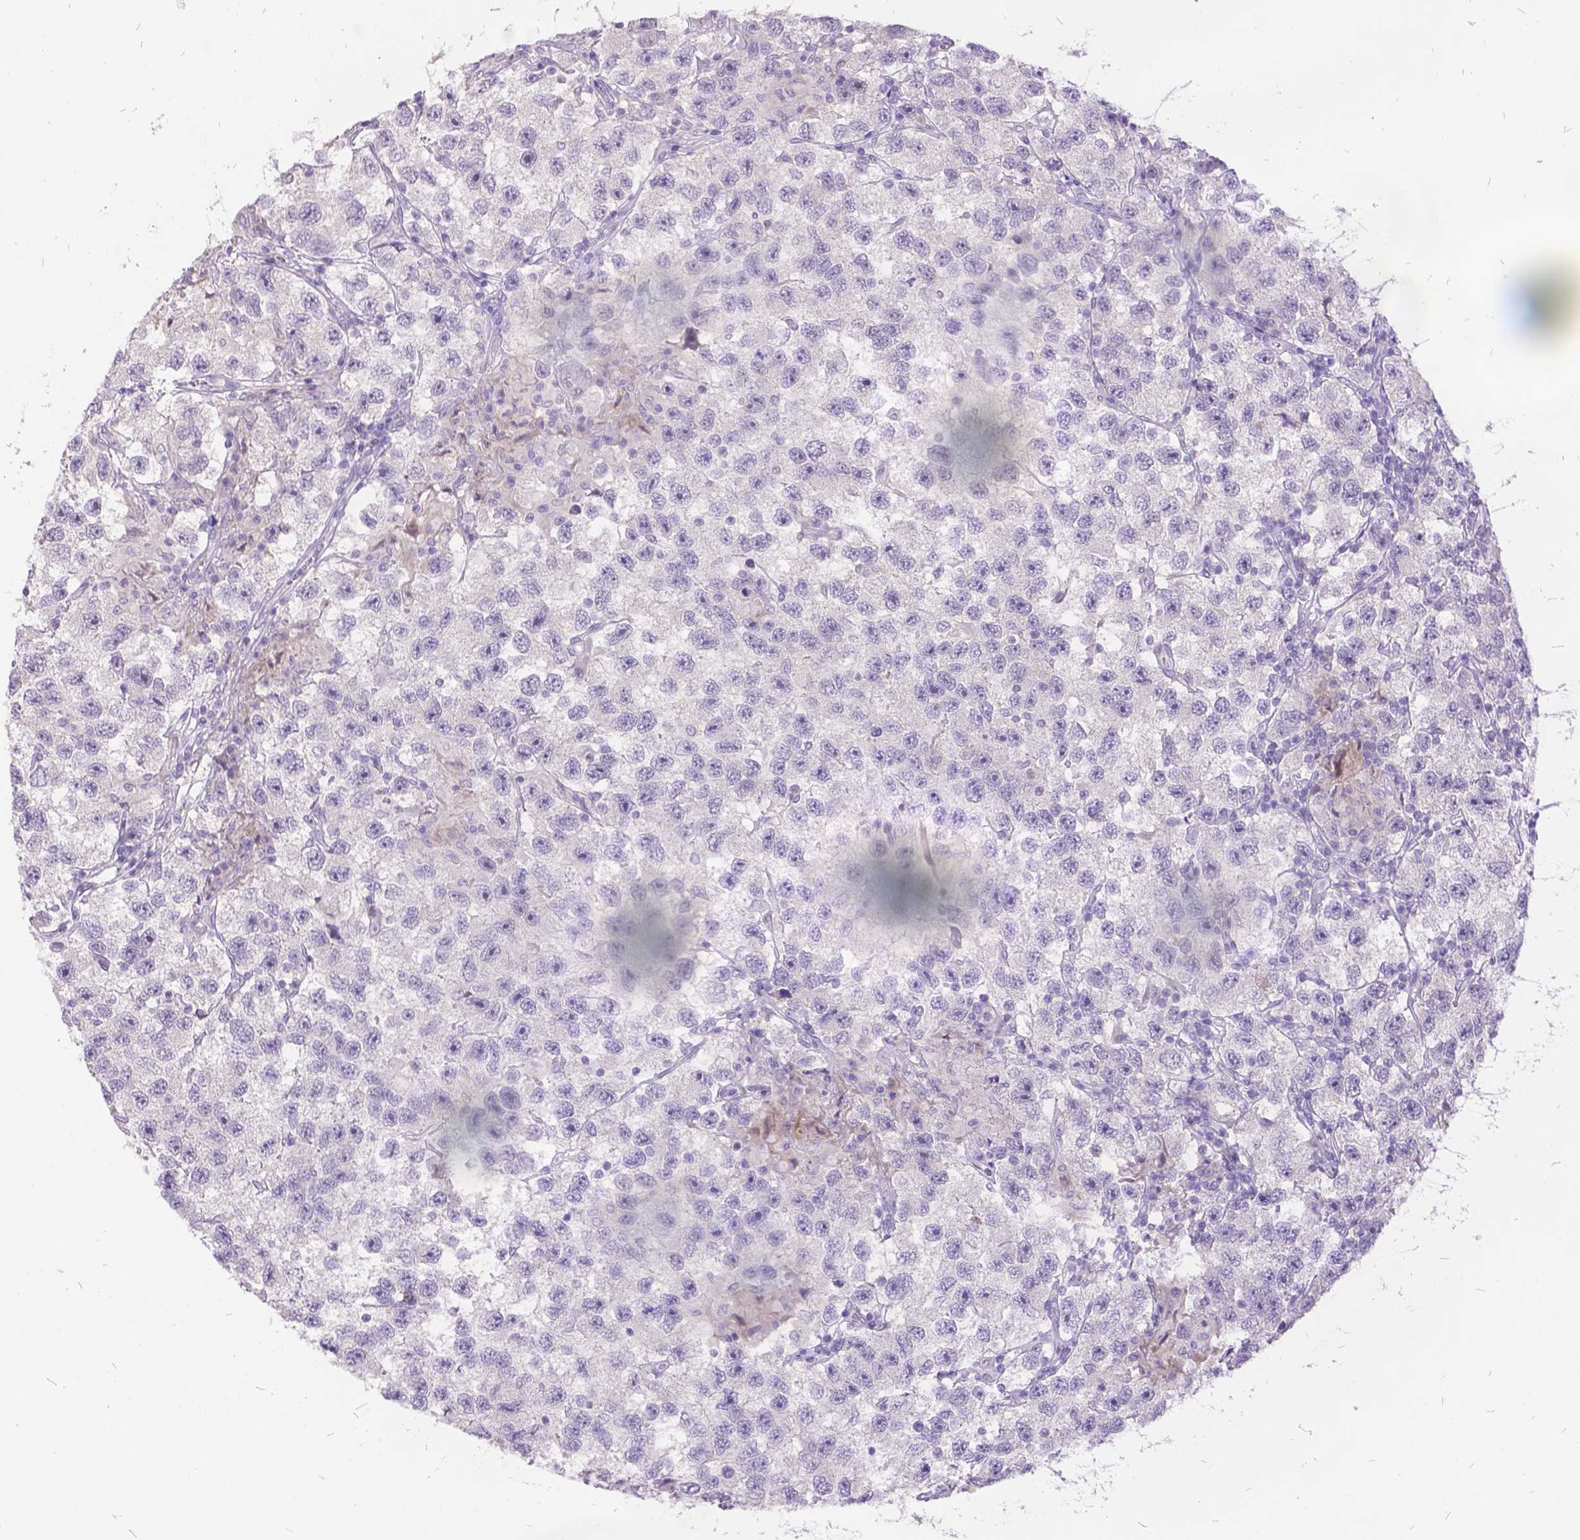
{"staining": {"intensity": "negative", "quantity": "none", "location": "none"}, "tissue": "testis cancer", "cell_type": "Tumor cells", "image_type": "cancer", "snomed": [{"axis": "morphology", "description": "Seminoma, NOS"}, {"axis": "topography", "description": "Testis"}], "caption": "Tumor cells show no significant protein expression in seminoma (testis).", "gene": "ITGB6", "patient": {"sex": "male", "age": 26}}